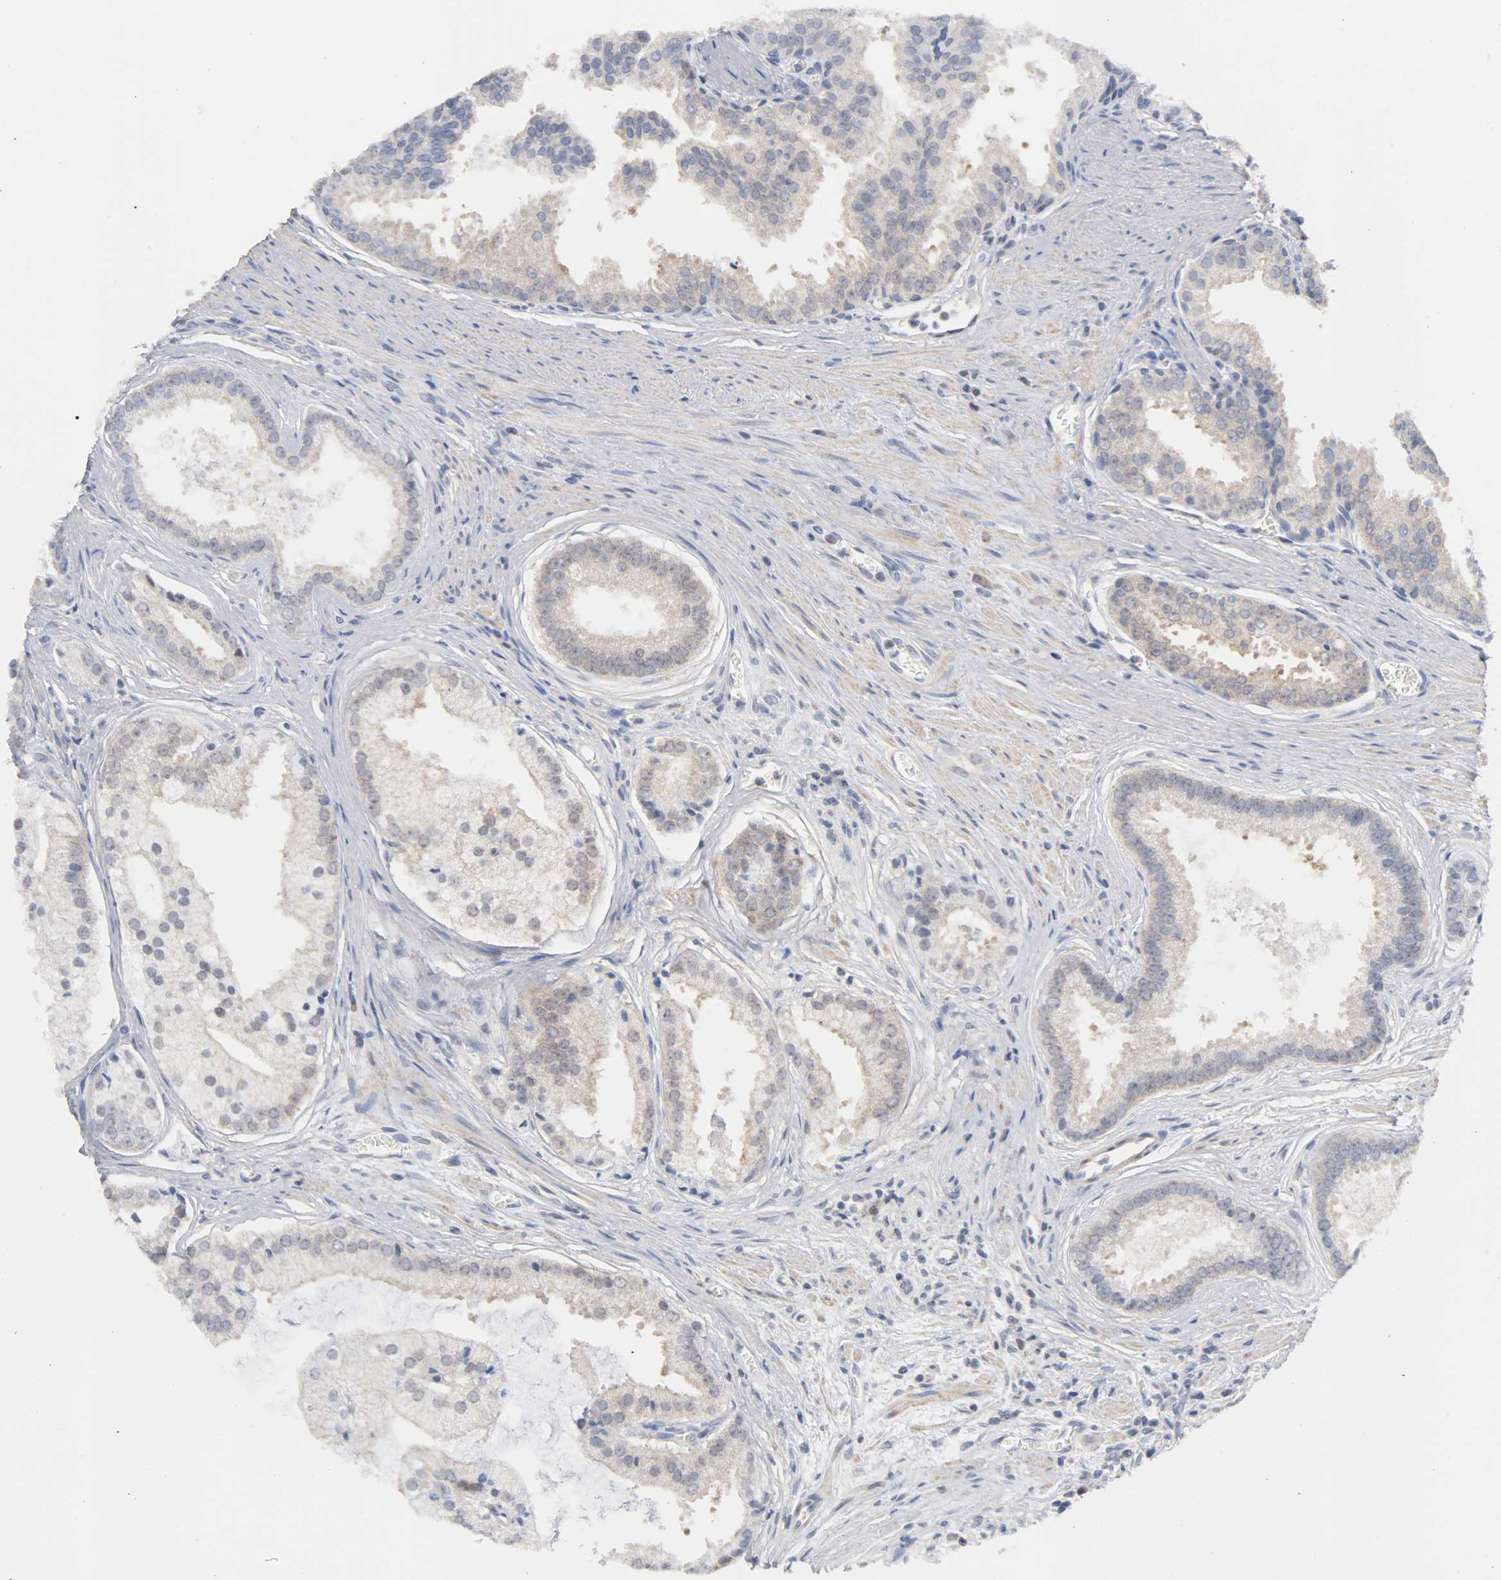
{"staining": {"intensity": "moderate", "quantity": "25%-75%", "location": "cytoplasmic/membranous,nuclear"}, "tissue": "prostate cancer", "cell_type": "Tumor cells", "image_type": "cancer", "snomed": [{"axis": "morphology", "description": "Adenocarcinoma, High grade"}, {"axis": "topography", "description": "Prostate"}], "caption": "A histopathology image showing moderate cytoplasmic/membranous and nuclear positivity in approximately 25%-75% of tumor cells in adenocarcinoma (high-grade) (prostate), as visualized by brown immunohistochemical staining.", "gene": "UBE2M", "patient": {"sex": "male", "age": 67}}